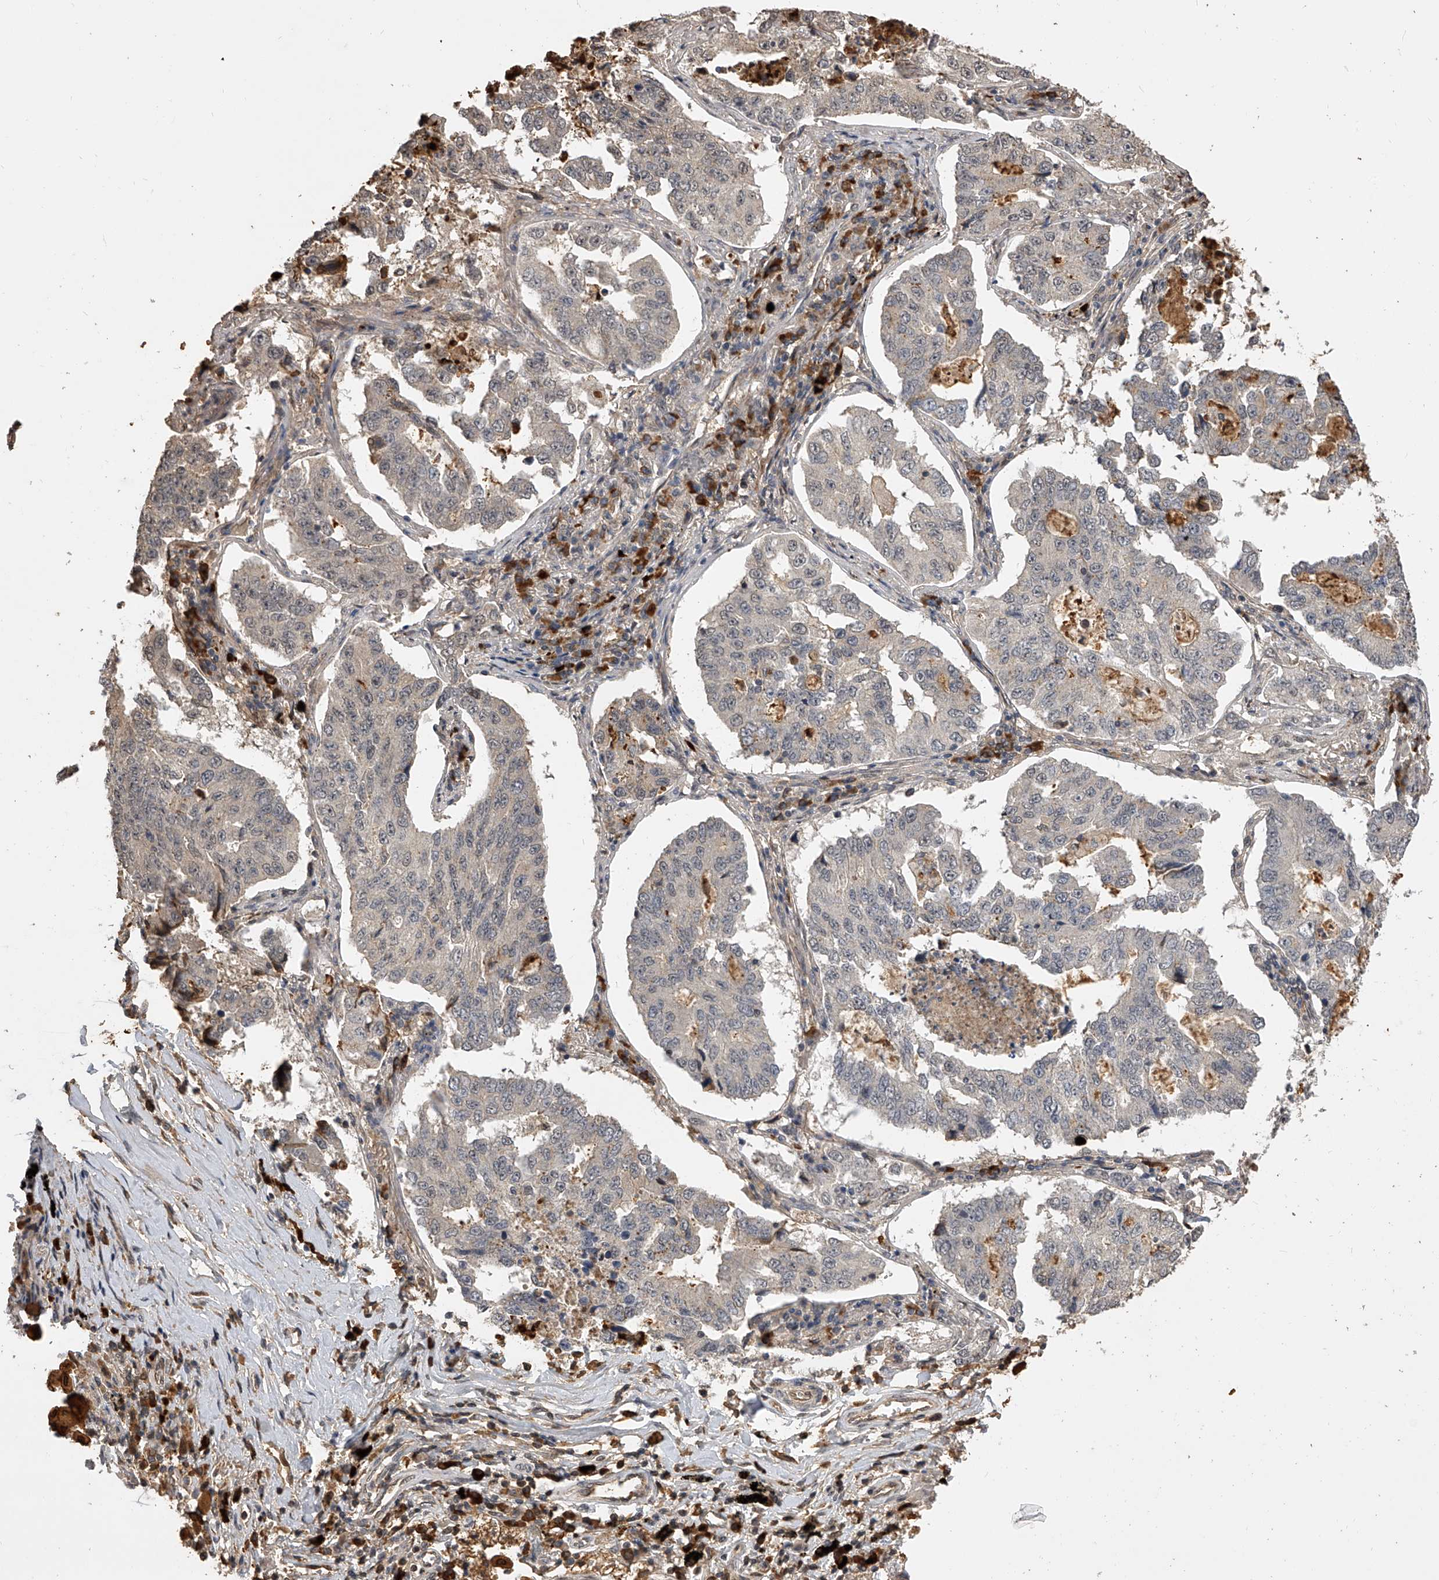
{"staining": {"intensity": "weak", "quantity": "<25%", "location": "cytoplasmic/membranous"}, "tissue": "lung cancer", "cell_type": "Tumor cells", "image_type": "cancer", "snomed": [{"axis": "morphology", "description": "Adenocarcinoma, NOS"}, {"axis": "topography", "description": "Lung"}], "caption": "Tumor cells show no significant protein expression in adenocarcinoma (lung).", "gene": "CFAP410", "patient": {"sex": "female", "age": 51}}